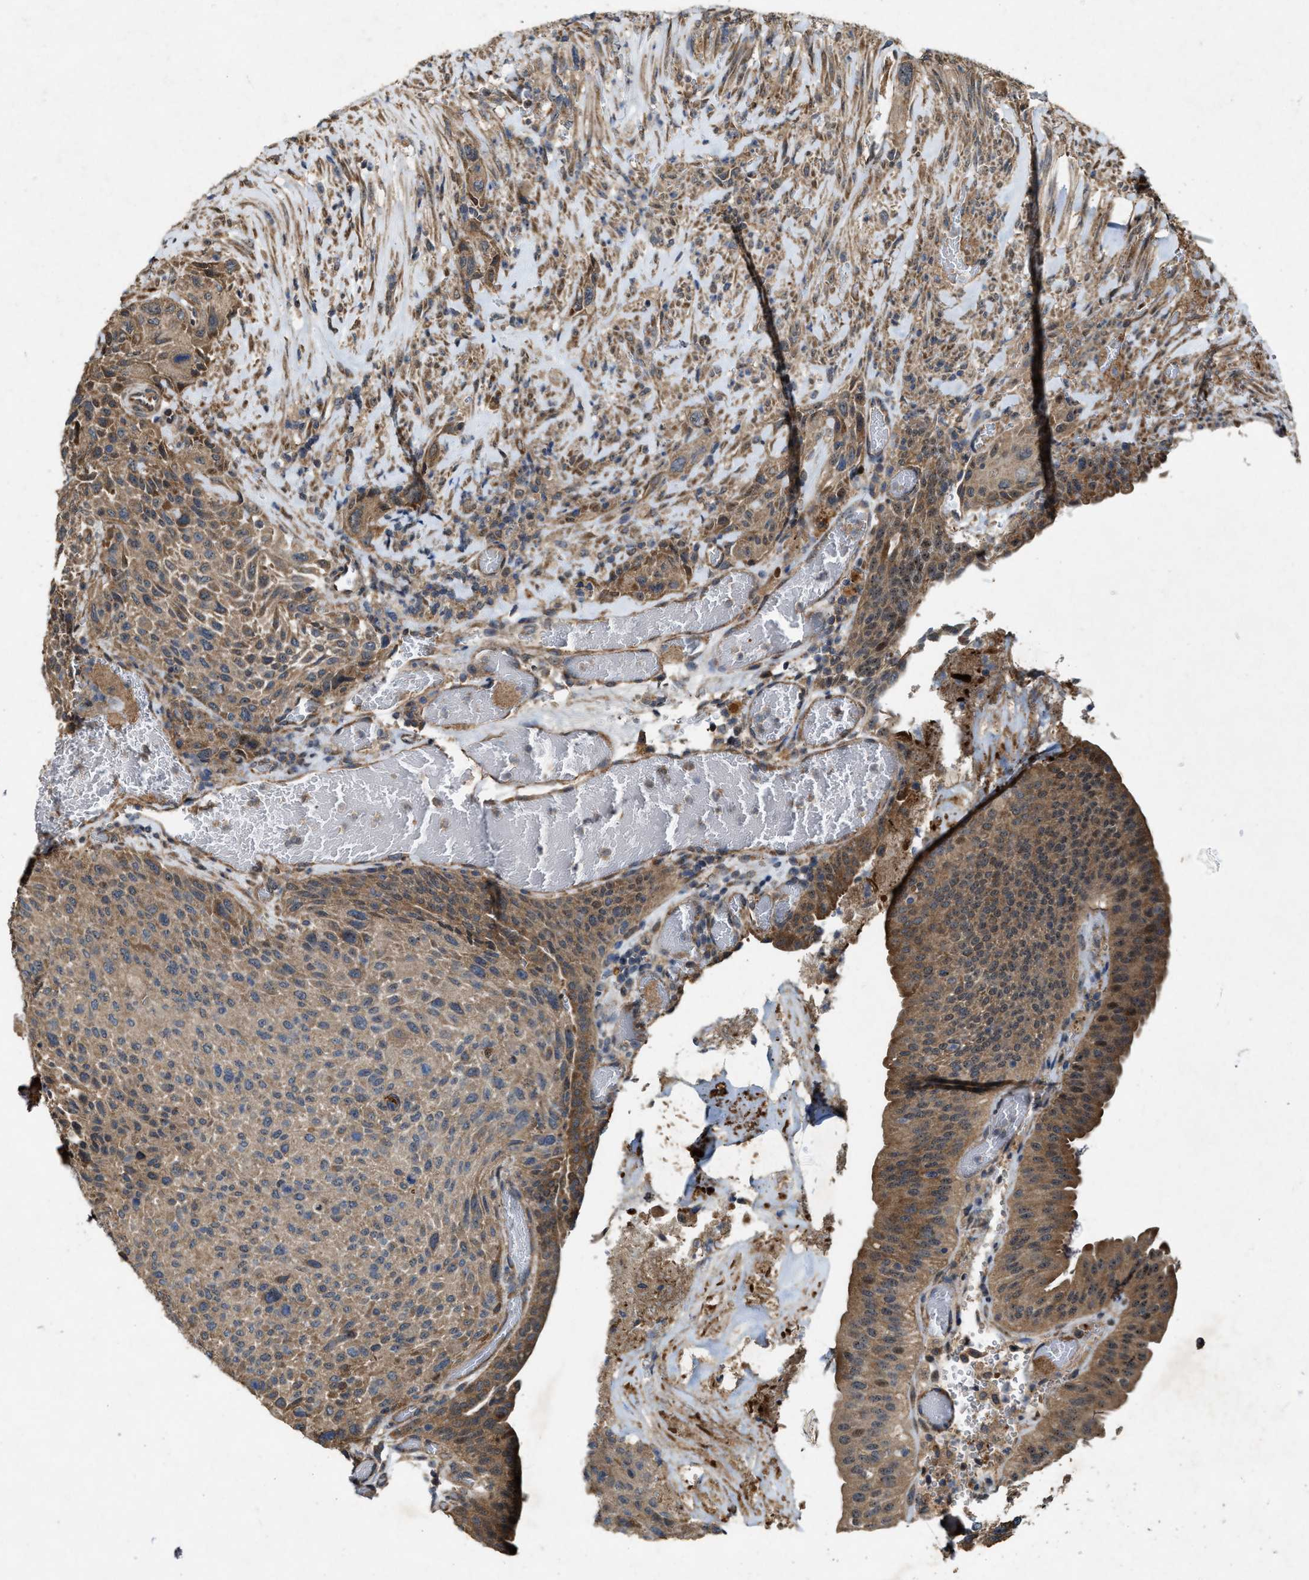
{"staining": {"intensity": "moderate", "quantity": ">75%", "location": "cytoplasmic/membranous"}, "tissue": "urothelial cancer", "cell_type": "Tumor cells", "image_type": "cancer", "snomed": [{"axis": "morphology", "description": "Urothelial carcinoma, Low grade"}, {"axis": "morphology", "description": "Urothelial carcinoma, High grade"}, {"axis": "topography", "description": "Urinary bladder"}], "caption": "Moderate cytoplasmic/membranous positivity for a protein is seen in approximately >75% of tumor cells of high-grade urothelial carcinoma using immunohistochemistry.", "gene": "PDP2", "patient": {"sex": "male", "age": 35}}